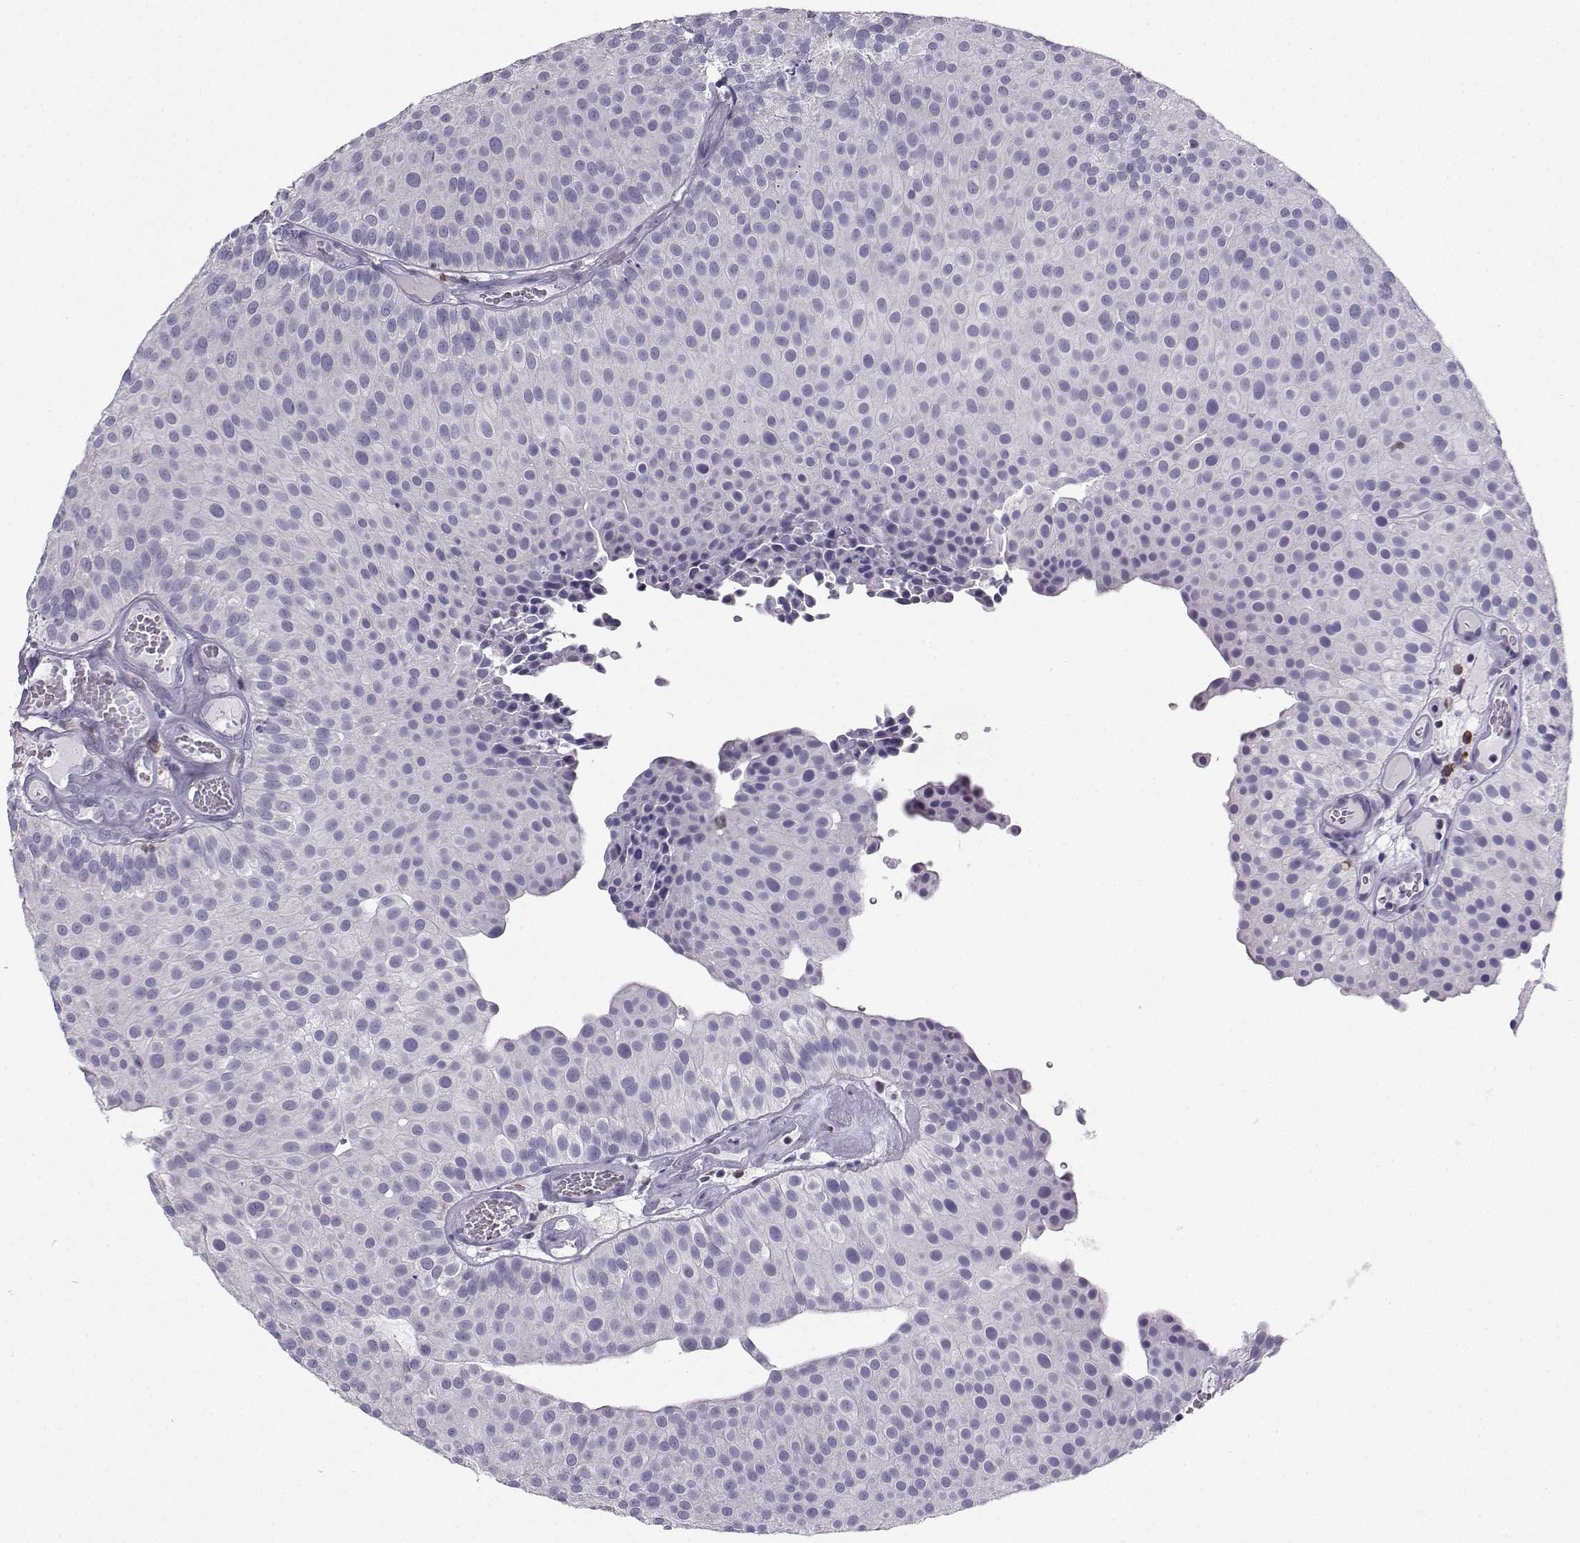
{"staining": {"intensity": "negative", "quantity": "none", "location": "none"}, "tissue": "urothelial cancer", "cell_type": "Tumor cells", "image_type": "cancer", "snomed": [{"axis": "morphology", "description": "Urothelial carcinoma, Low grade"}, {"axis": "topography", "description": "Urinary bladder"}], "caption": "Image shows no protein expression in tumor cells of urothelial cancer tissue.", "gene": "DCLK3", "patient": {"sex": "female", "age": 87}}